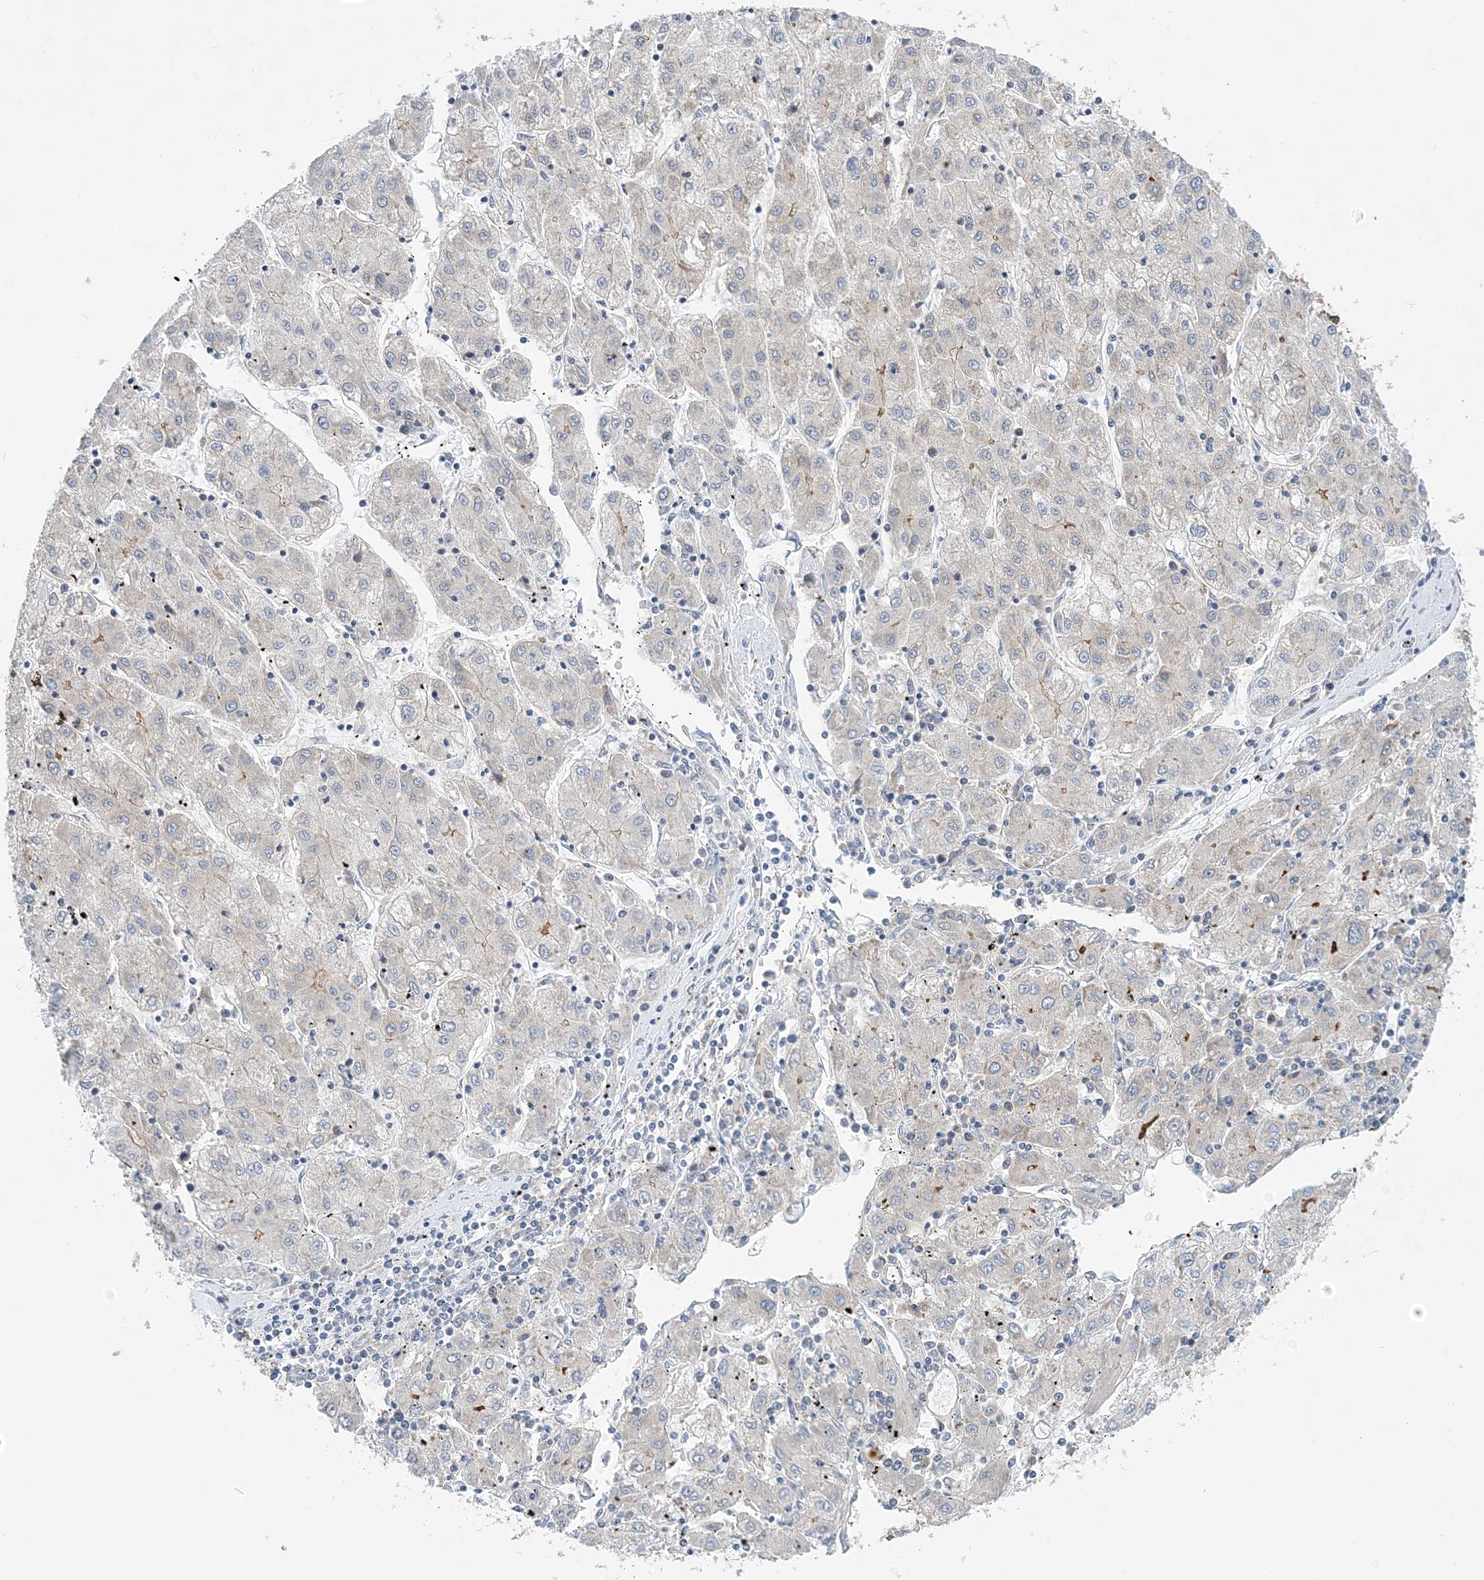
{"staining": {"intensity": "negative", "quantity": "none", "location": "none"}, "tissue": "liver cancer", "cell_type": "Tumor cells", "image_type": "cancer", "snomed": [{"axis": "morphology", "description": "Carcinoma, Hepatocellular, NOS"}, {"axis": "topography", "description": "Liver"}], "caption": "An IHC image of liver cancer is shown. There is no staining in tumor cells of liver cancer.", "gene": "LARP4B", "patient": {"sex": "male", "age": 72}}